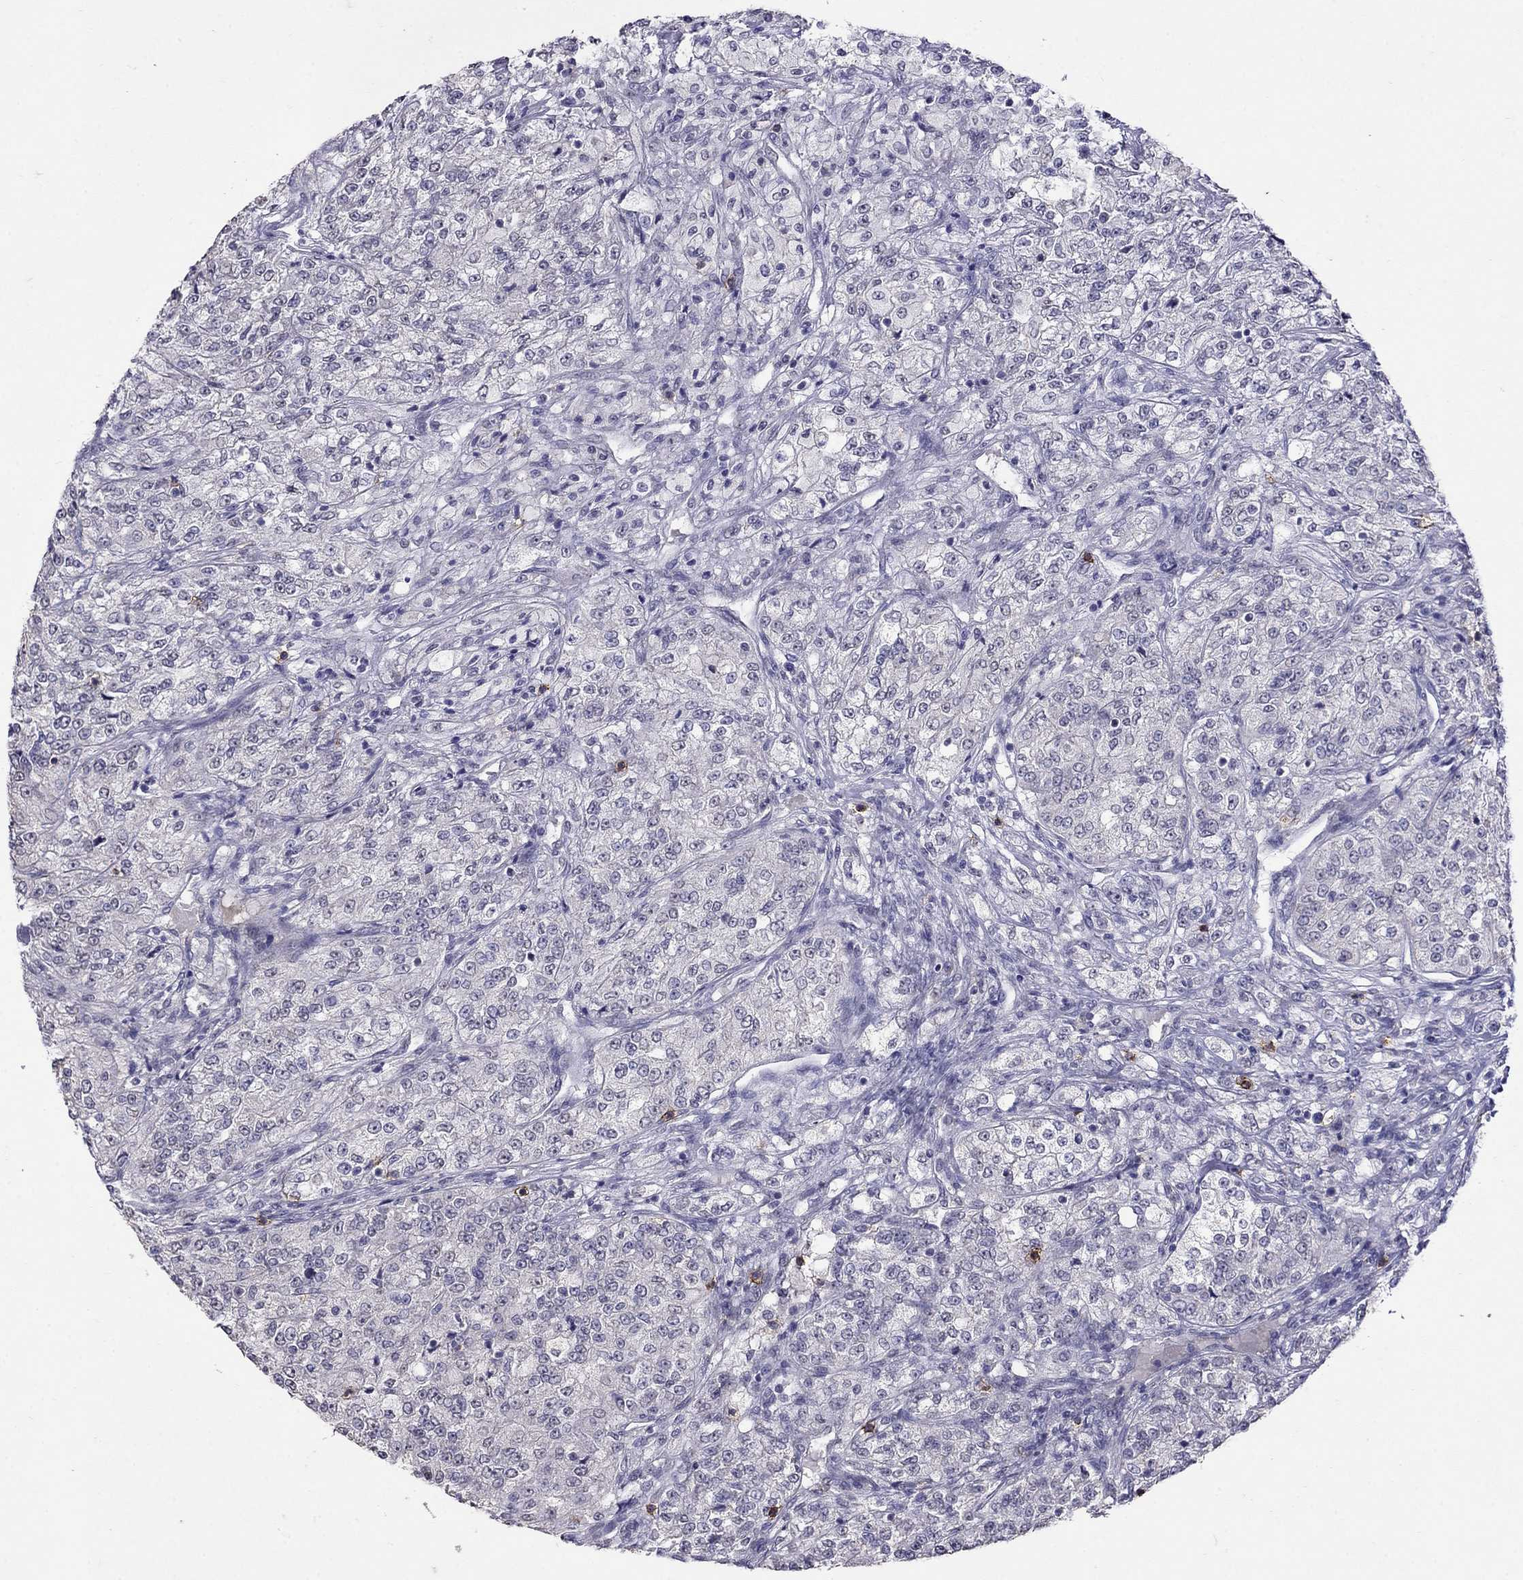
{"staining": {"intensity": "negative", "quantity": "none", "location": "none"}, "tissue": "renal cancer", "cell_type": "Tumor cells", "image_type": "cancer", "snomed": [{"axis": "morphology", "description": "Adenocarcinoma, NOS"}, {"axis": "topography", "description": "Kidney"}], "caption": "This is a histopathology image of IHC staining of renal cancer, which shows no expression in tumor cells. (Immunohistochemistry, brightfield microscopy, high magnification).", "gene": "CD8B", "patient": {"sex": "female", "age": 63}}